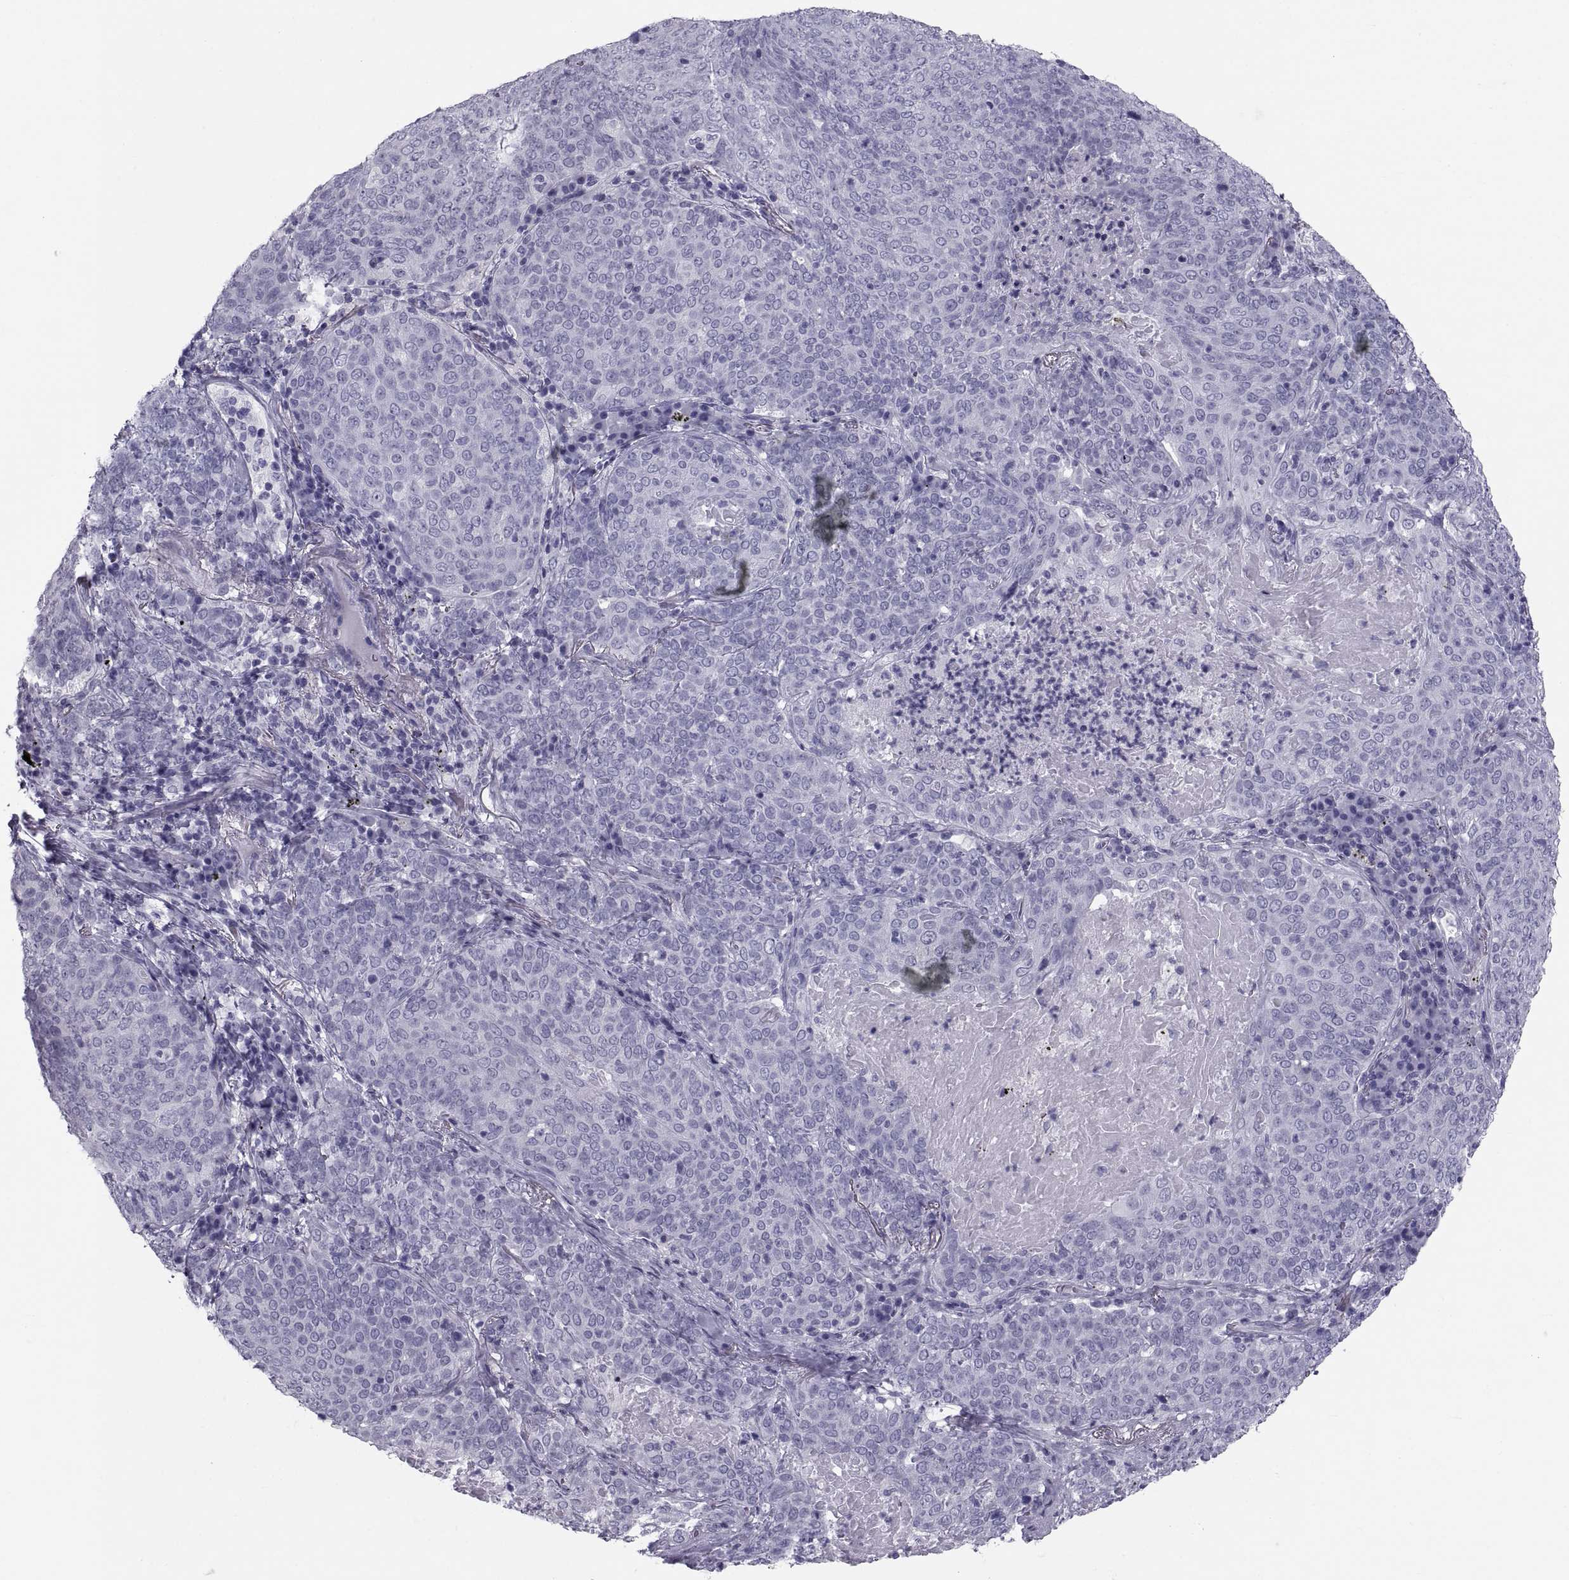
{"staining": {"intensity": "negative", "quantity": "none", "location": "none"}, "tissue": "lung cancer", "cell_type": "Tumor cells", "image_type": "cancer", "snomed": [{"axis": "morphology", "description": "Squamous cell carcinoma, NOS"}, {"axis": "topography", "description": "Lung"}], "caption": "Histopathology image shows no significant protein expression in tumor cells of squamous cell carcinoma (lung).", "gene": "CRISP1", "patient": {"sex": "male", "age": 82}}